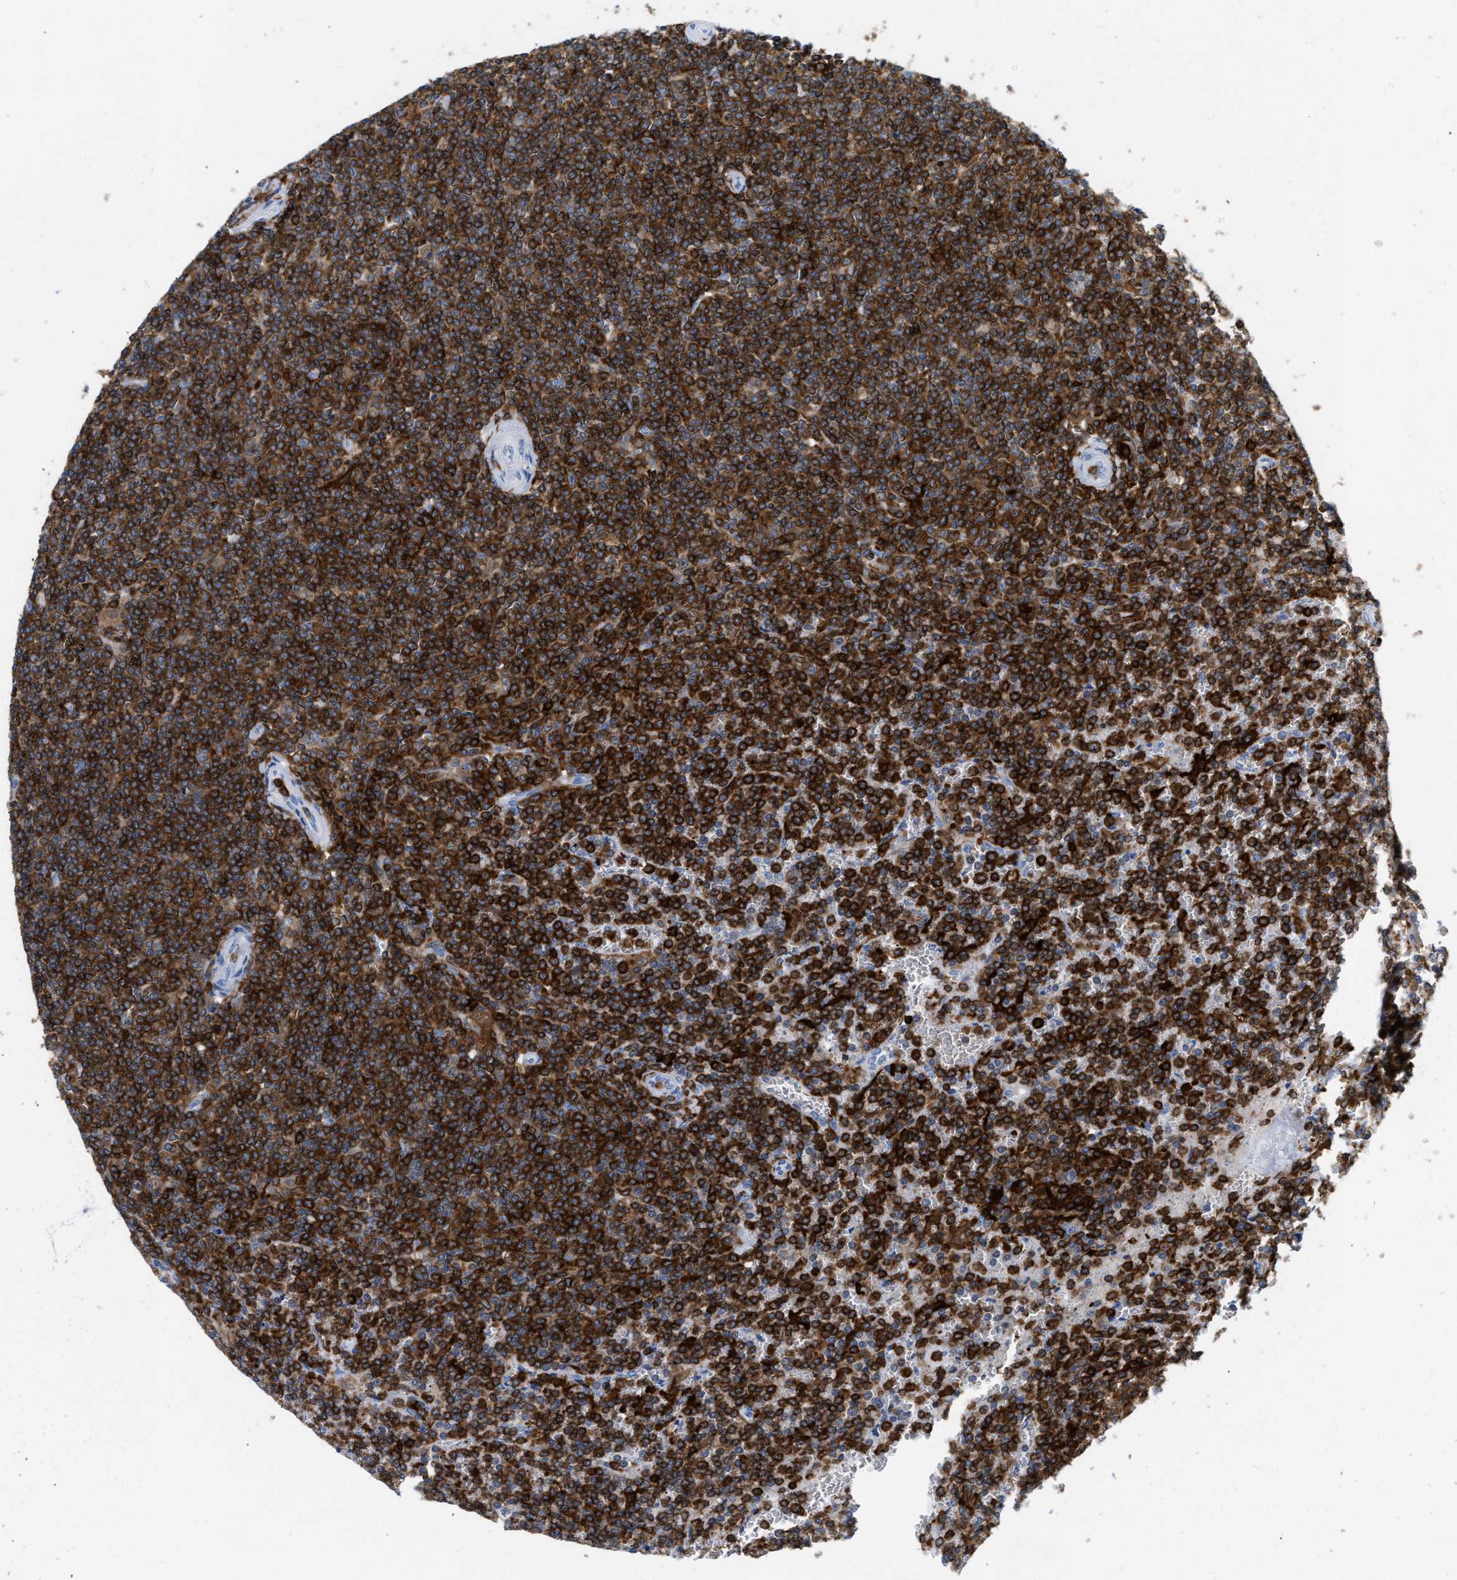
{"staining": {"intensity": "strong", "quantity": ">75%", "location": "cytoplasmic/membranous"}, "tissue": "lymphoma", "cell_type": "Tumor cells", "image_type": "cancer", "snomed": [{"axis": "morphology", "description": "Malignant lymphoma, non-Hodgkin's type, Low grade"}, {"axis": "topography", "description": "Spleen"}], "caption": "Tumor cells exhibit high levels of strong cytoplasmic/membranous staining in about >75% of cells in low-grade malignant lymphoma, non-Hodgkin's type.", "gene": "LCP1", "patient": {"sex": "female", "age": 19}}